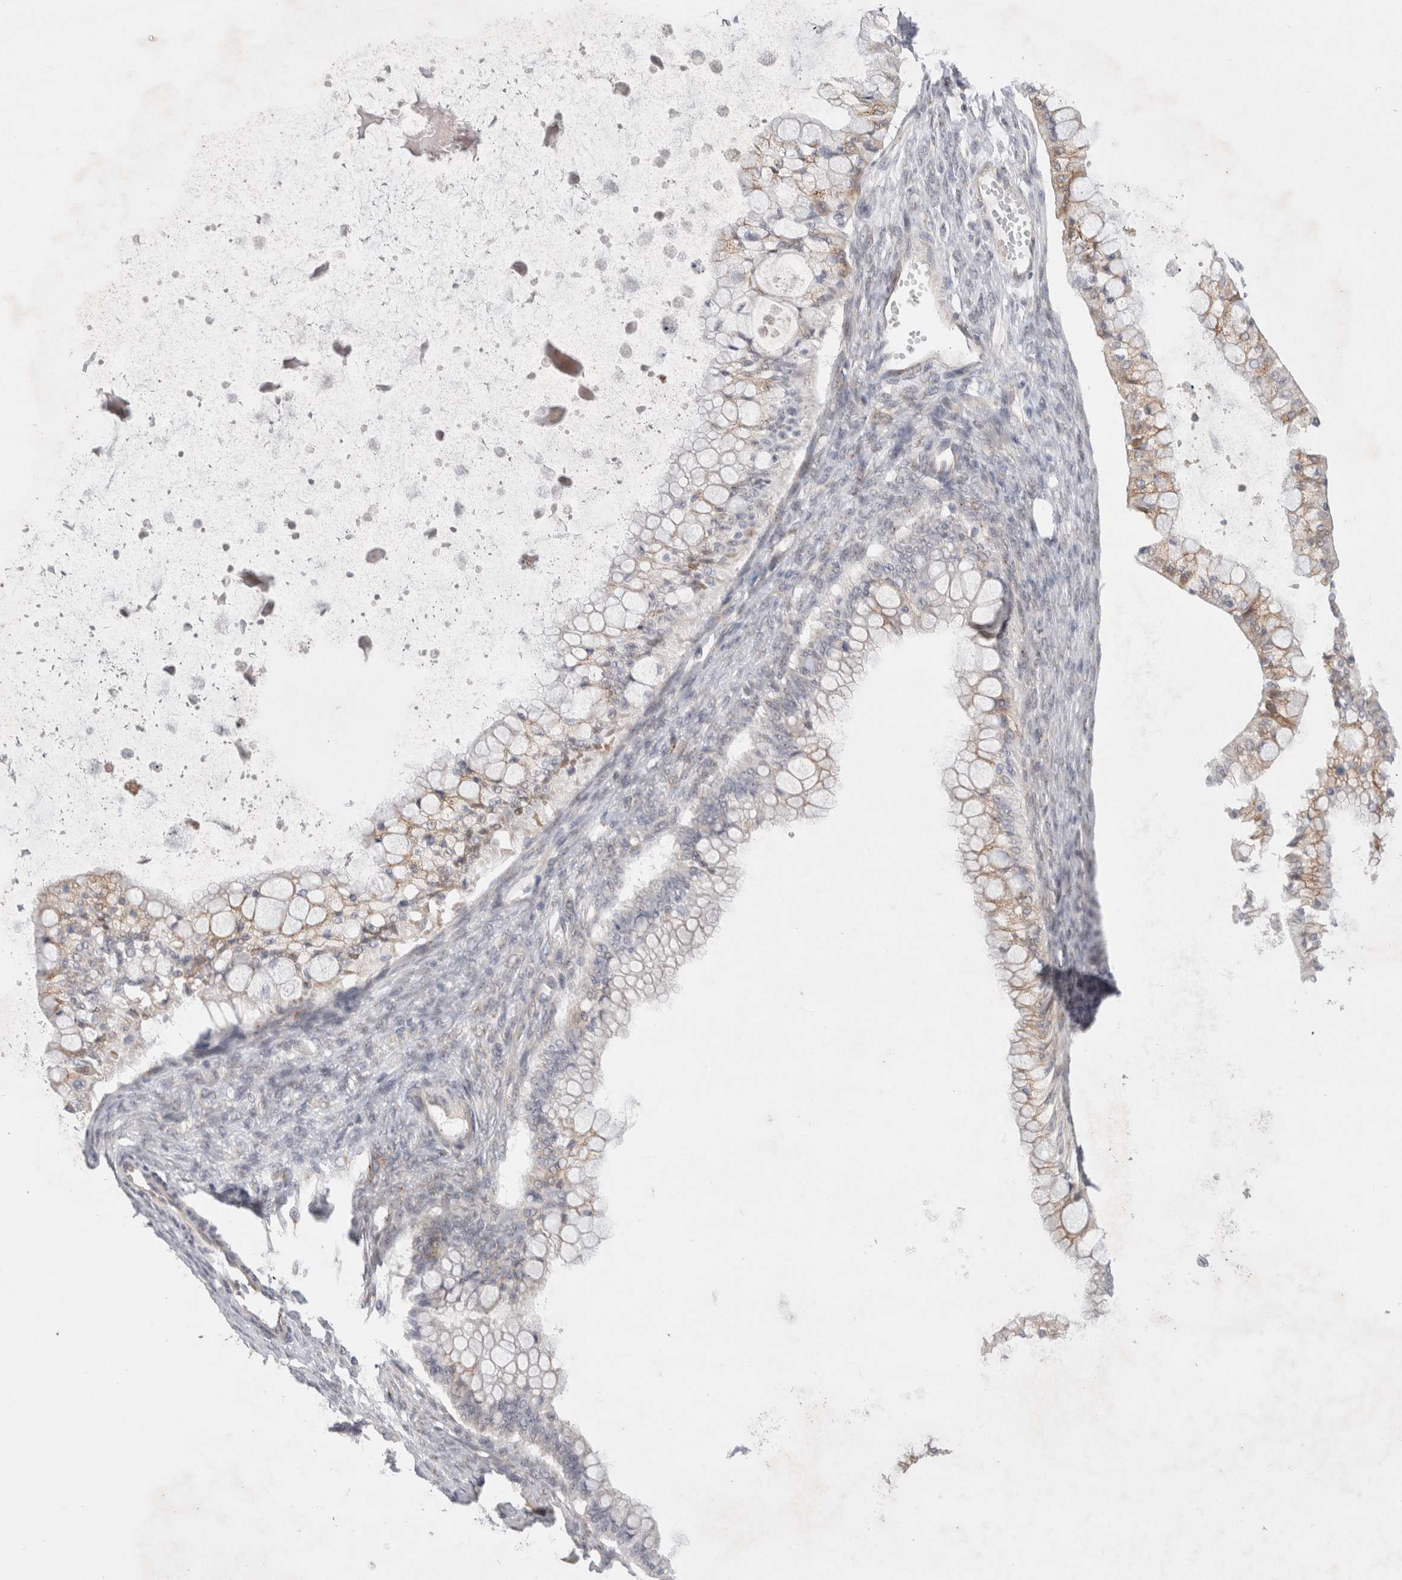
{"staining": {"intensity": "weak", "quantity": "<25%", "location": "cytoplasmic/membranous"}, "tissue": "ovarian cancer", "cell_type": "Tumor cells", "image_type": "cancer", "snomed": [{"axis": "morphology", "description": "Cystadenocarcinoma, mucinous, NOS"}, {"axis": "topography", "description": "Ovary"}], "caption": "This is a image of IHC staining of ovarian cancer (mucinous cystadenocarcinoma), which shows no expression in tumor cells. (DAB IHC, high magnification).", "gene": "BICD2", "patient": {"sex": "female", "age": 57}}